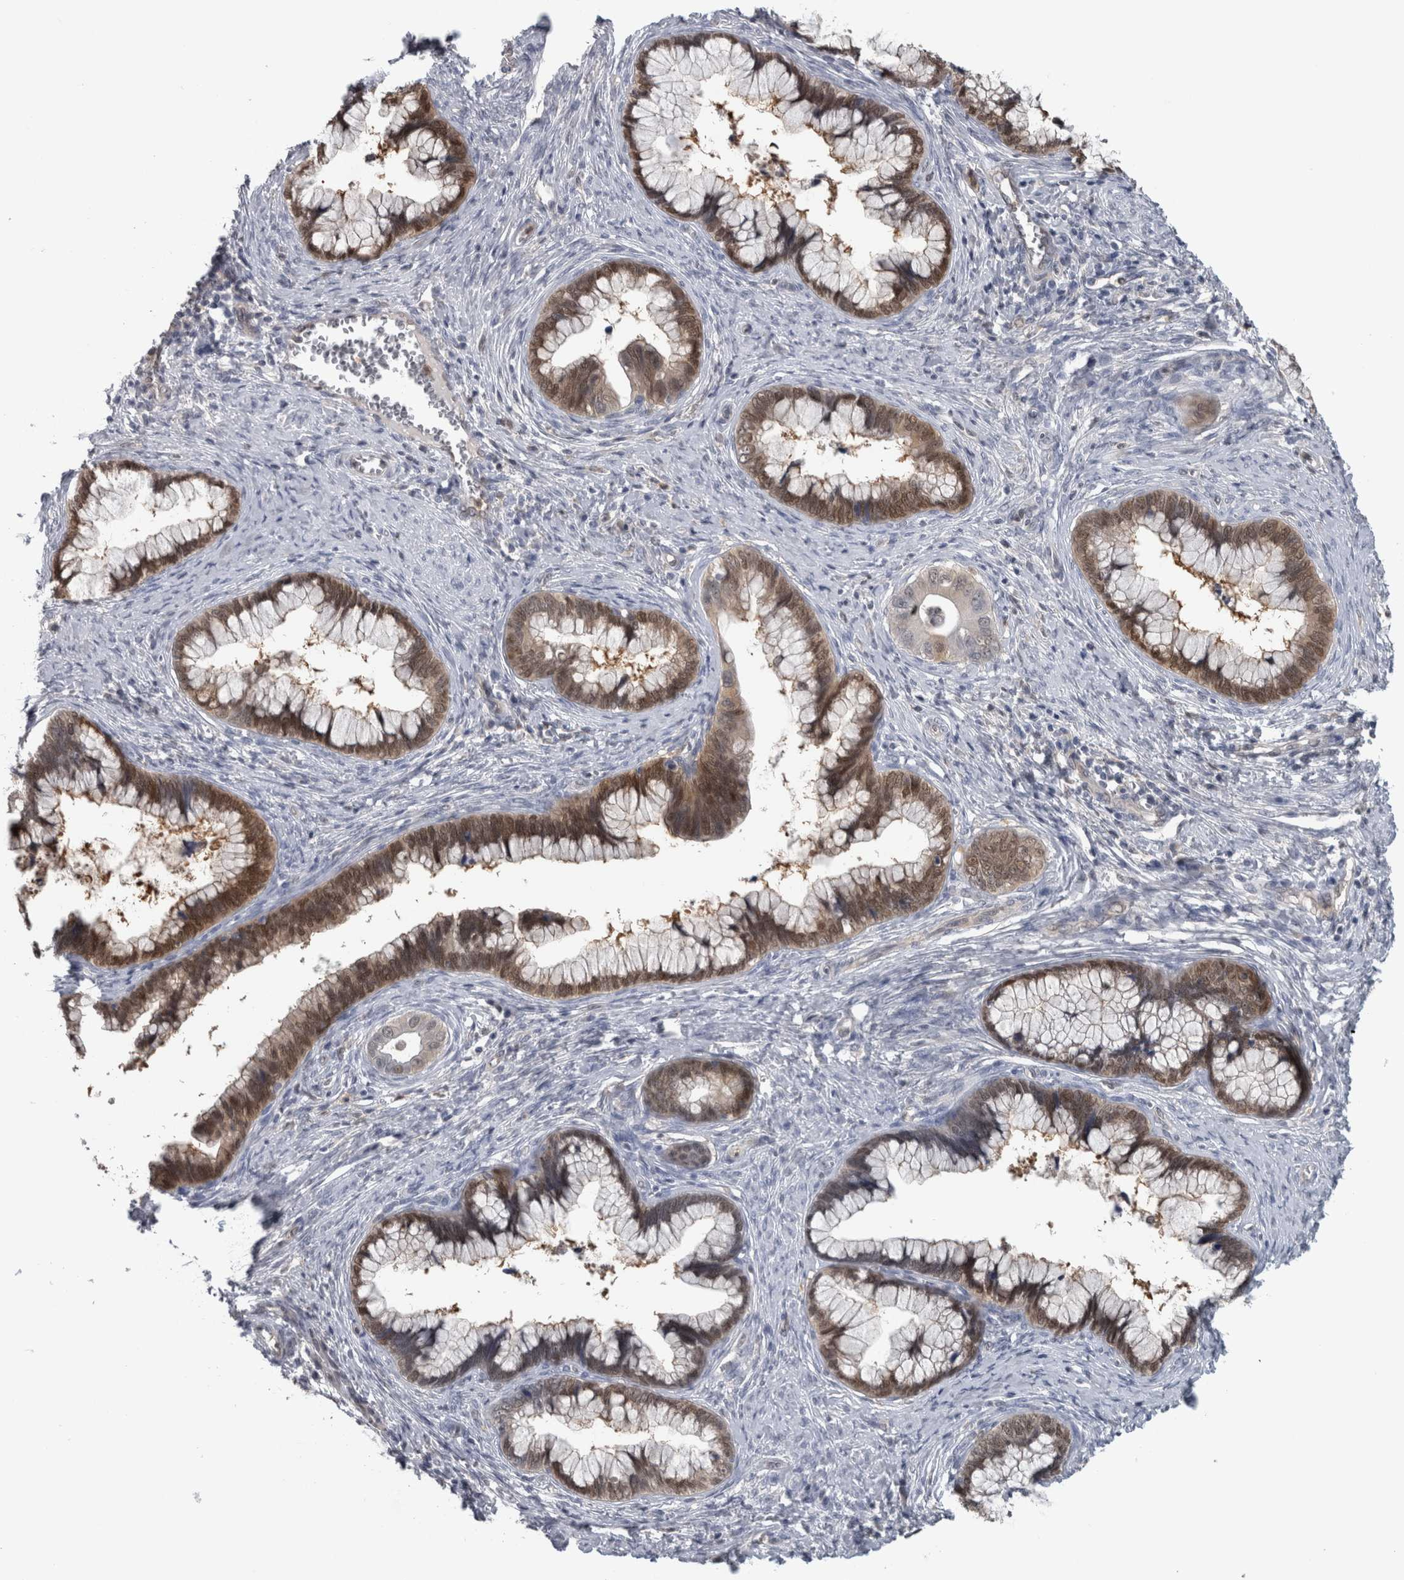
{"staining": {"intensity": "moderate", "quantity": "25%-75%", "location": "cytoplasmic/membranous,nuclear"}, "tissue": "cervical cancer", "cell_type": "Tumor cells", "image_type": "cancer", "snomed": [{"axis": "morphology", "description": "Adenocarcinoma, NOS"}, {"axis": "topography", "description": "Cervix"}], "caption": "Immunohistochemistry staining of cervical cancer, which shows medium levels of moderate cytoplasmic/membranous and nuclear staining in approximately 25%-75% of tumor cells indicating moderate cytoplasmic/membranous and nuclear protein staining. The staining was performed using DAB (3,3'-diaminobenzidine) (brown) for protein detection and nuclei were counterstained in hematoxylin (blue).", "gene": "NAPRT", "patient": {"sex": "female", "age": 44}}